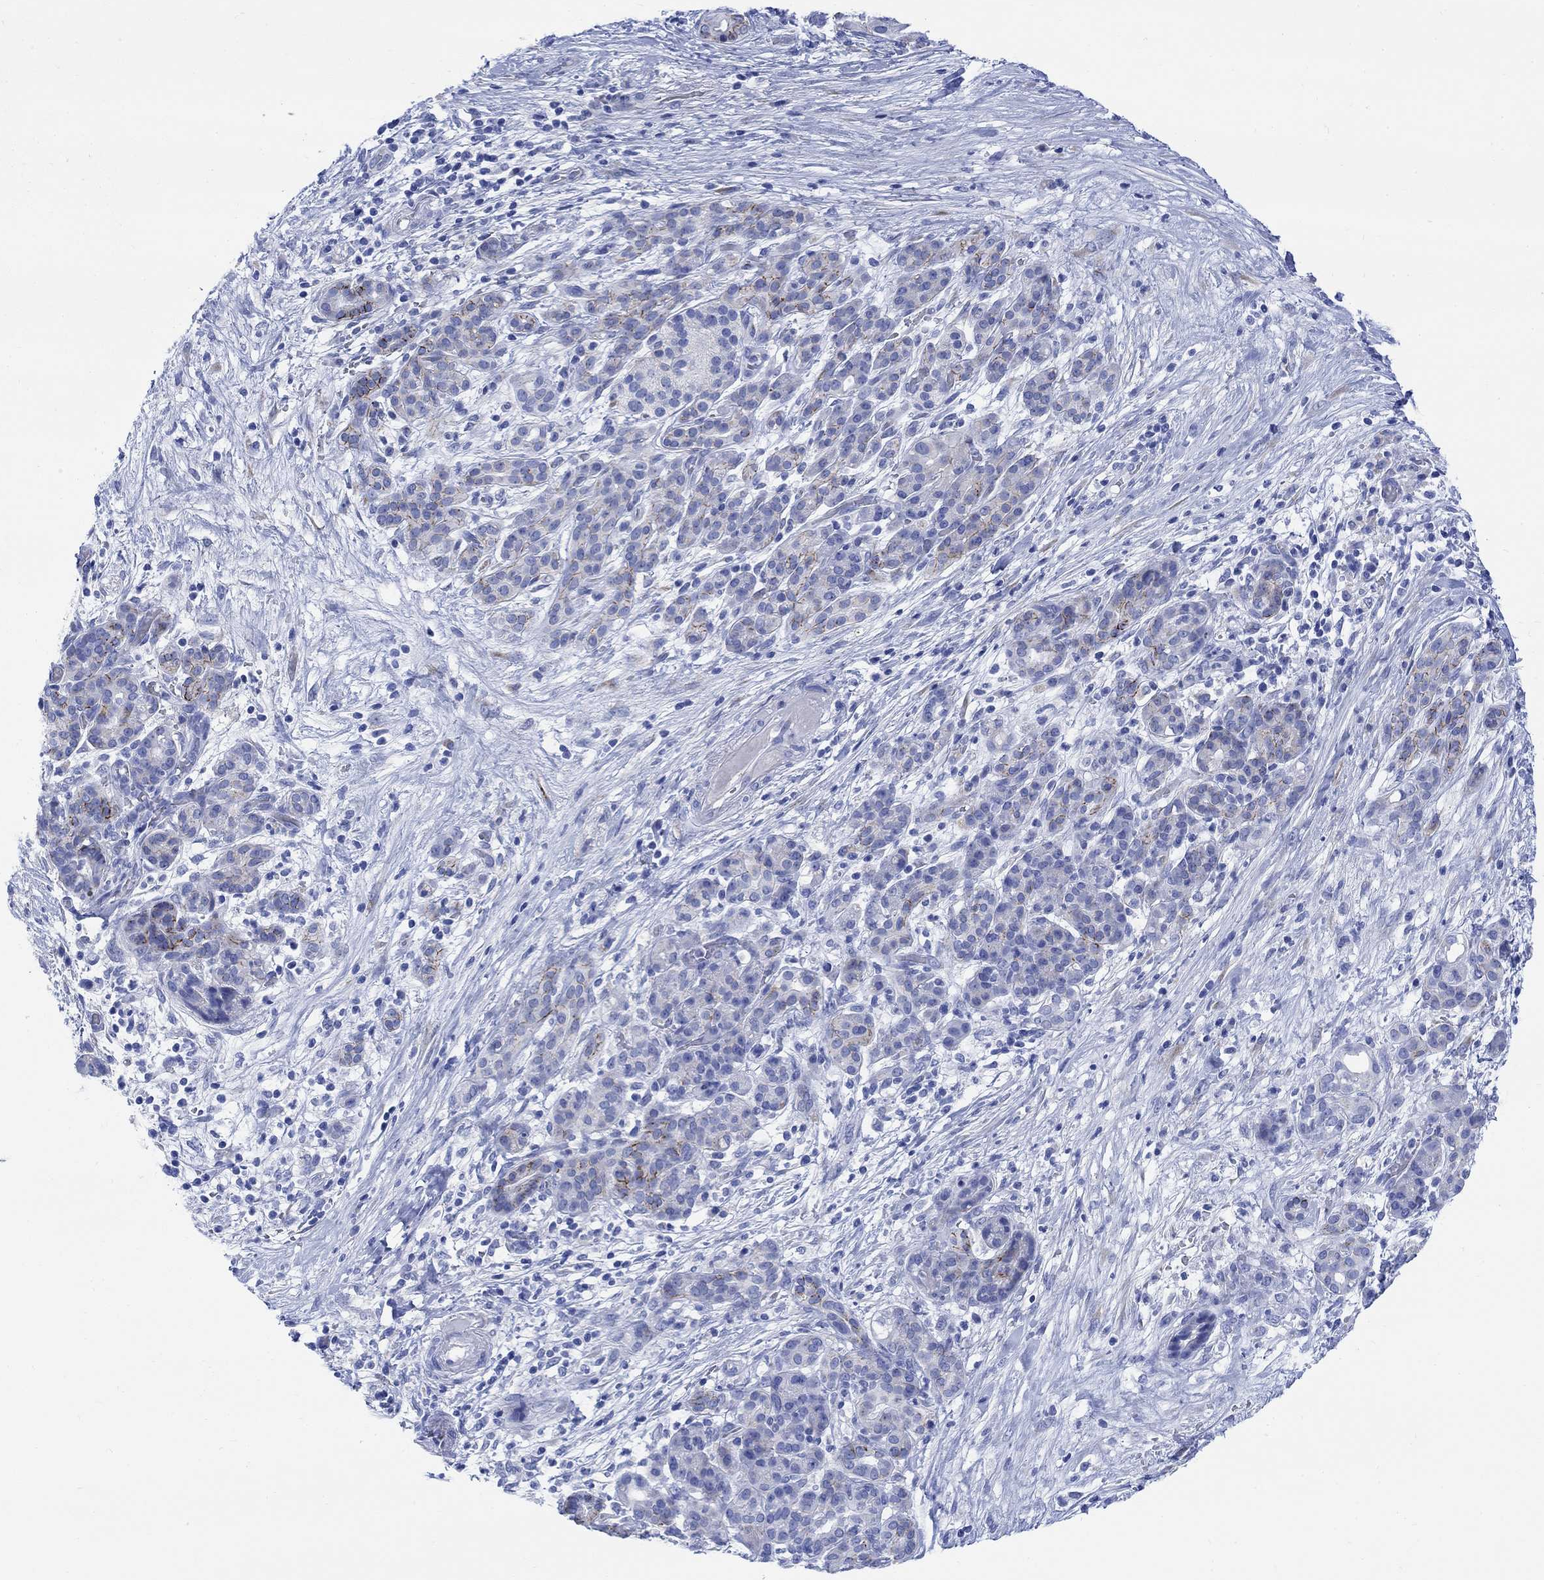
{"staining": {"intensity": "strong", "quantity": "<25%", "location": "cytoplasmic/membranous"}, "tissue": "pancreatic cancer", "cell_type": "Tumor cells", "image_type": "cancer", "snomed": [{"axis": "morphology", "description": "Adenocarcinoma, NOS"}, {"axis": "topography", "description": "Pancreas"}], "caption": "Protein expression analysis of pancreatic cancer demonstrates strong cytoplasmic/membranous expression in about <25% of tumor cells.", "gene": "MYL1", "patient": {"sex": "male", "age": 44}}